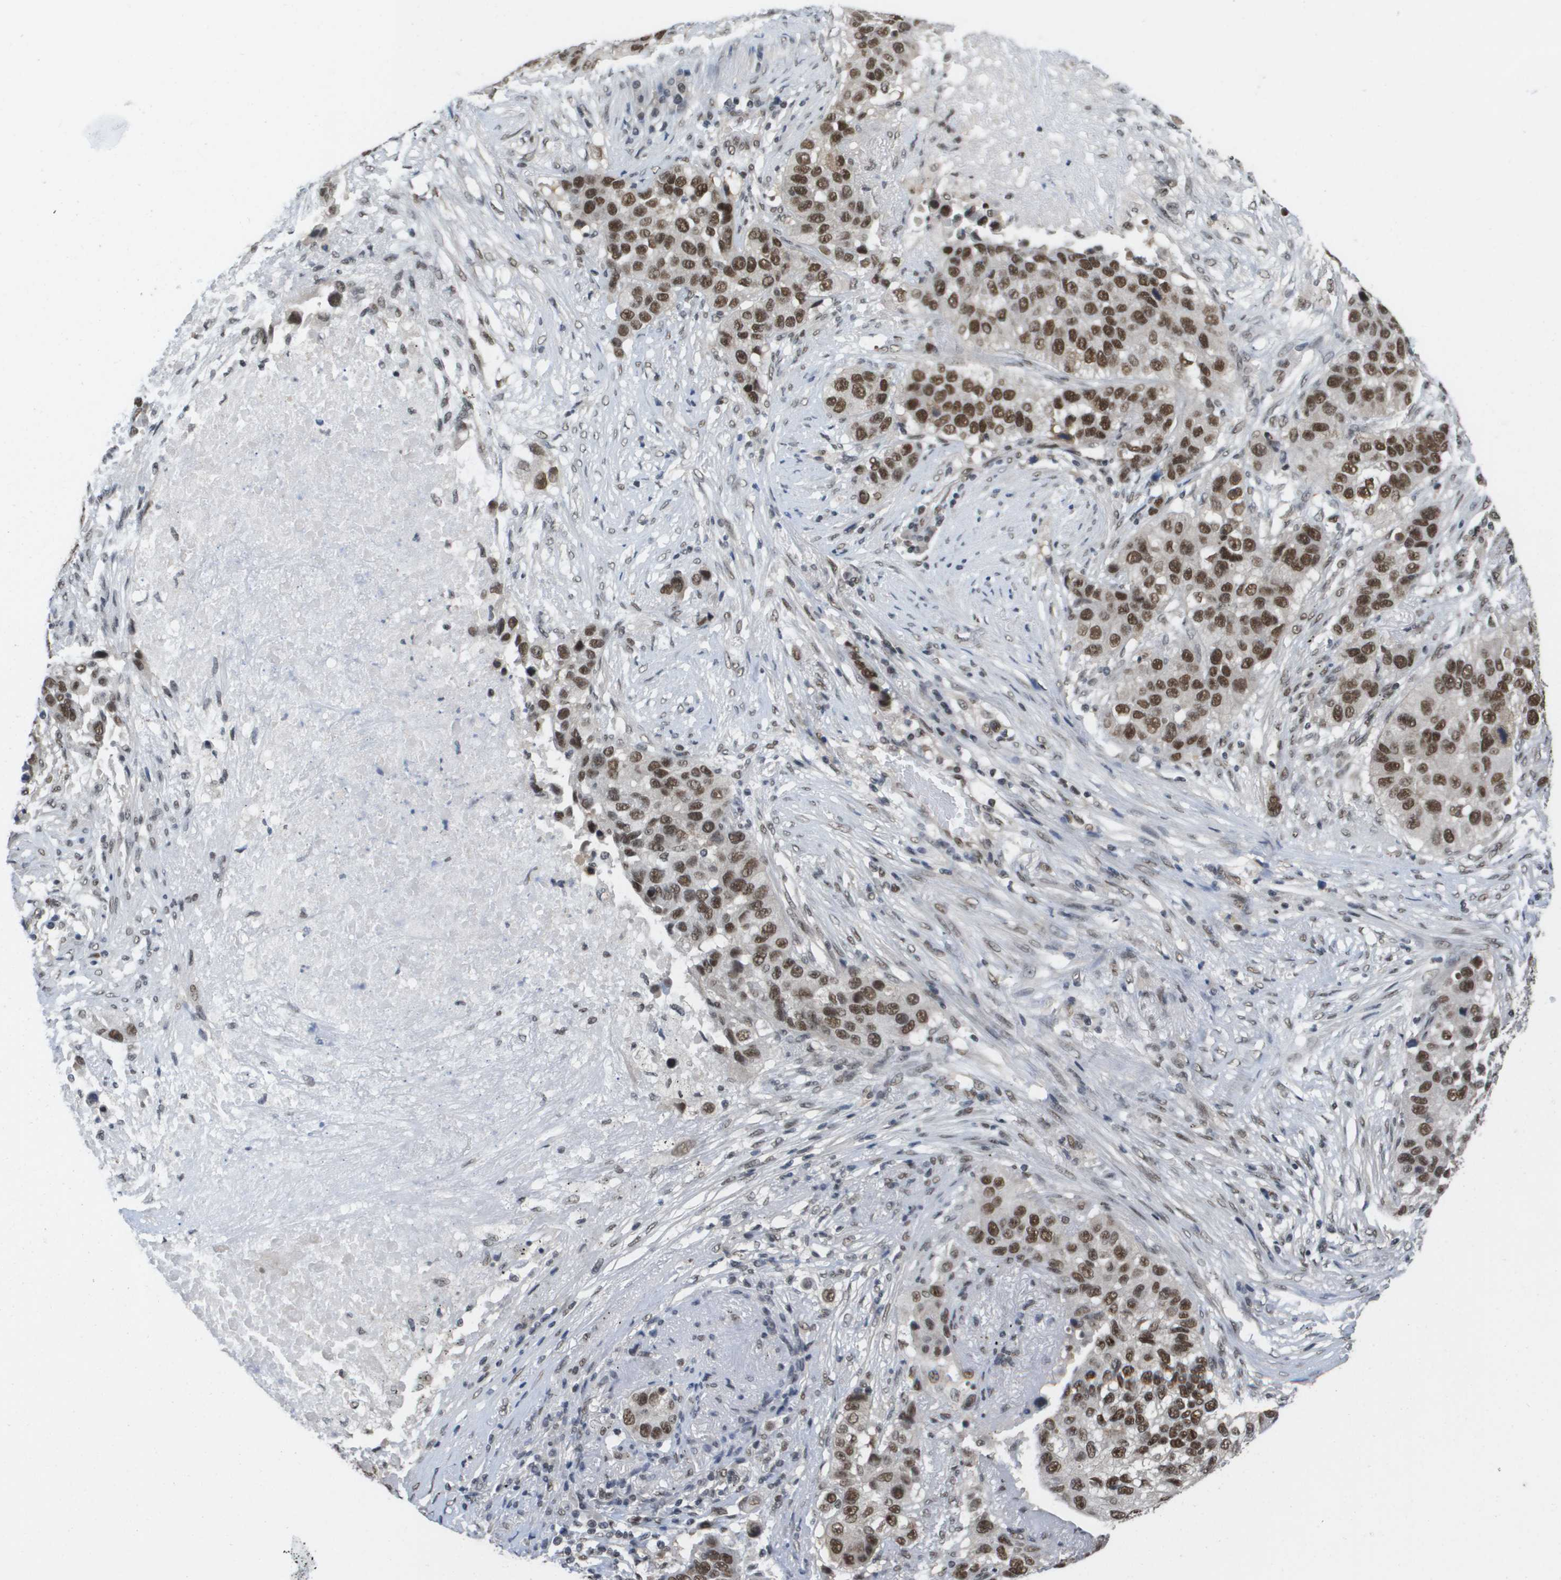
{"staining": {"intensity": "moderate", "quantity": ">75%", "location": "nuclear"}, "tissue": "lung cancer", "cell_type": "Tumor cells", "image_type": "cancer", "snomed": [{"axis": "morphology", "description": "Squamous cell carcinoma, NOS"}, {"axis": "topography", "description": "Lung"}], "caption": "Tumor cells exhibit medium levels of moderate nuclear expression in approximately >75% of cells in lung squamous cell carcinoma.", "gene": "ISY1", "patient": {"sex": "male", "age": 57}}